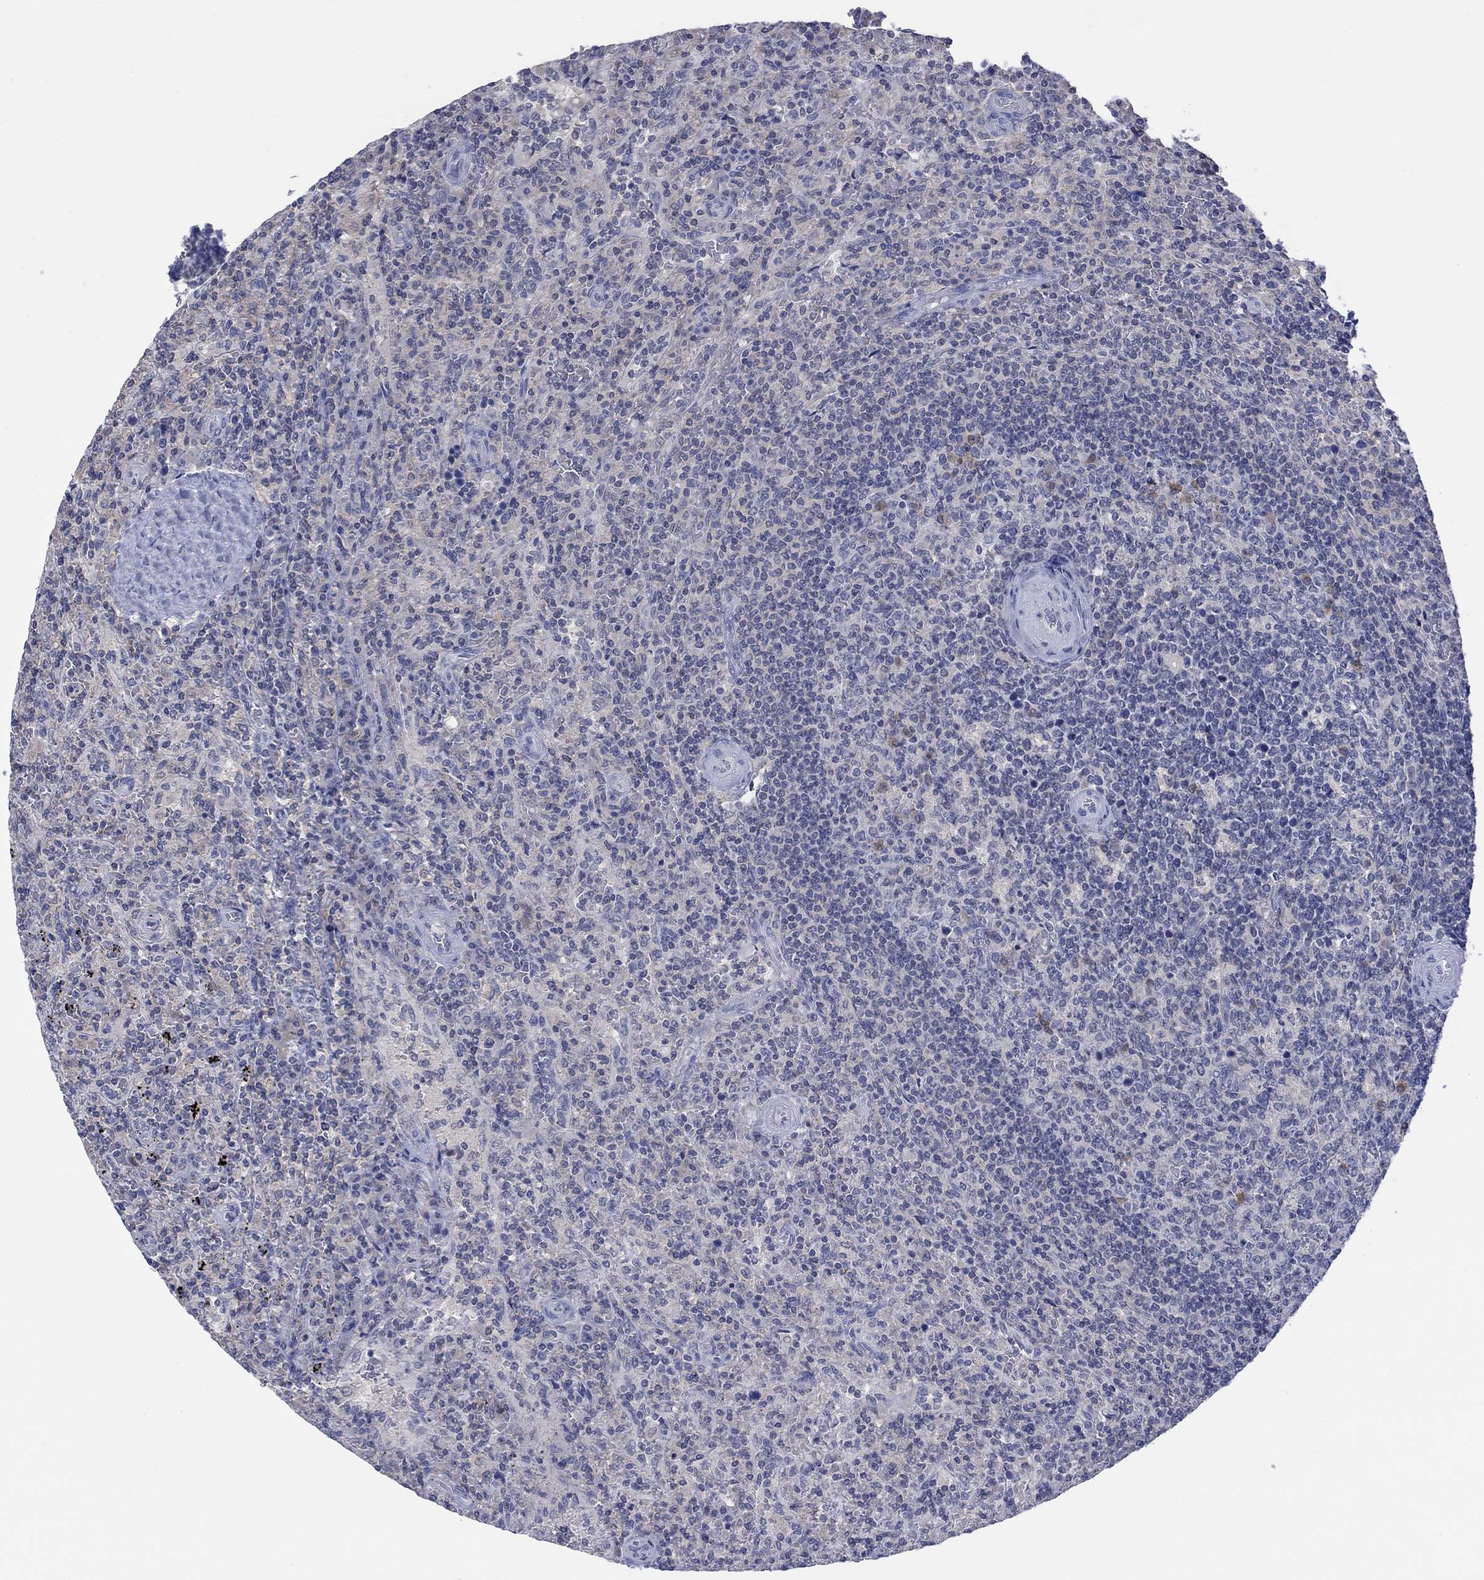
{"staining": {"intensity": "negative", "quantity": "none", "location": "none"}, "tissue": "lymphoma", "cell_type": "Tumor cells", "image_type": "cancer", "snomed": [{"axis": "morphology", "description": "Malignant lymphoma, non-Hodgkin's type, Low grade"}, {"axis": "topography", "description": "Spleen"}], "caption": "IHC micrograph of neoplastic tissue: malignant lymphoma, non-Hodgkin's type (low-grade) stained with DAB exhibits no significant protein positivity in tumor cells.", "gene": "FER1L6", "patient": {"sex": "male", "age": 62}}